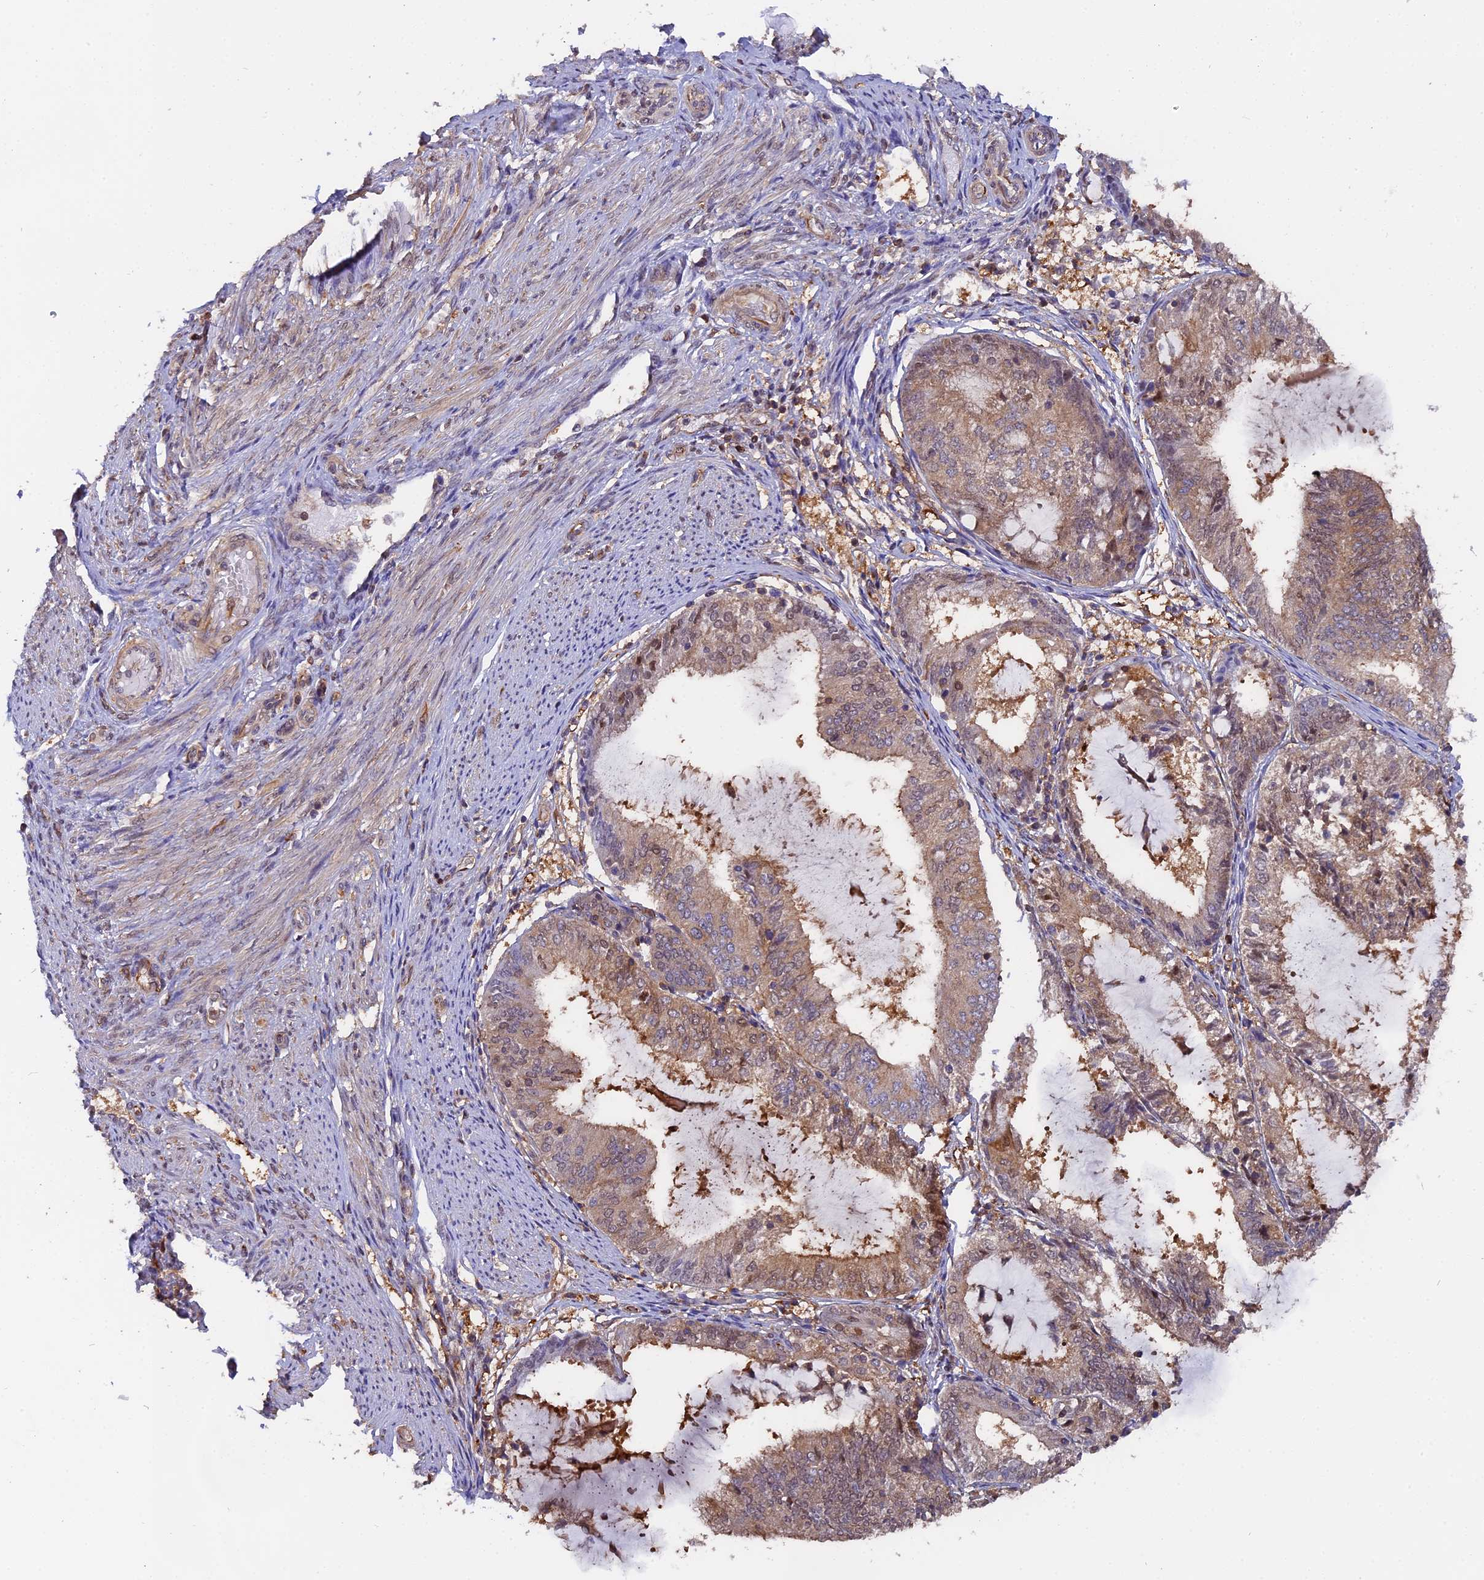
{"staining": {"intensity": "weak", "quantity": ">75%", "location": "cytoplasmic/membranous,nuclear"}, "tissue": "endometrial cancer", "cell_type": "Tumor cells", "image_type": "cancer", "snomed": [{"axis": "morphology", "description": "Adenocarcinoma, NOS"}, {"axis": "topography", "description": "Endometrium"}], "caption": "Immunohistochemistry (IHC) micrograph of endometrial cancer stained for a protein (brown), which demonstrates low levels of weak cytoplasmic/membranous and nuclear staining in about >75% of tumor cells.", "gene": "FAM118B", "patient": {"sex": "female", "age": 81}}